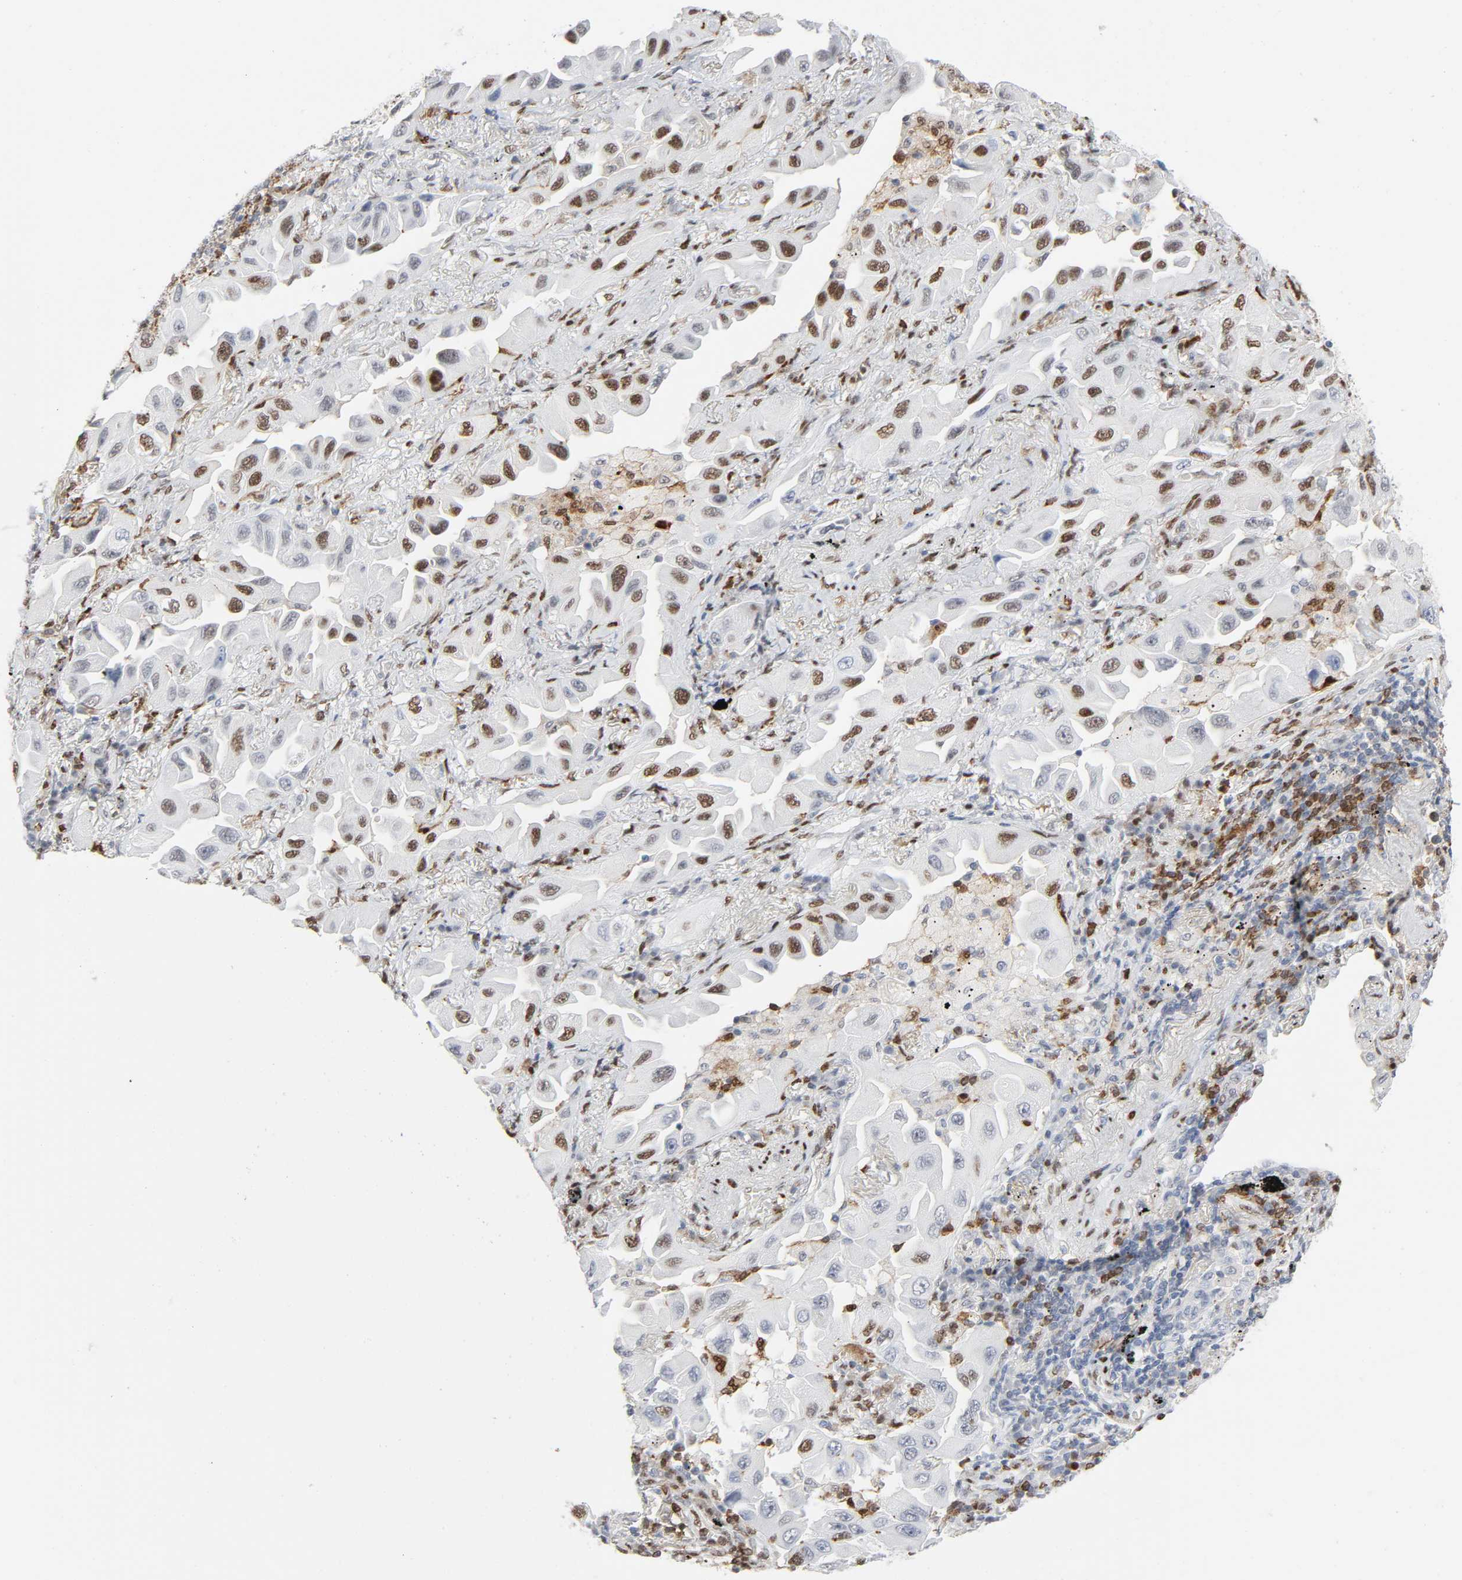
{"staining": {"intensity": "moderate", "quantity": "25%-75%", "location": "nuclear"}, "tissue": "lung cancer", "cell_type": "Tumor cells", "image_type": "cancer", "snomed": [{"axis": "morphology", "description": "Adenocarcinoma, NOS"}, {"axis": "topography", "description": "Lung"}], "caption": "About 25%-75% of tumor cells in human lung cancer (adenocarcinoma) exhibit moderate nuclear protein positivity as visualized by brown immunohistochemical staining.", "gene": "WAS", "patient": {"sex": "female", "age": 65}}